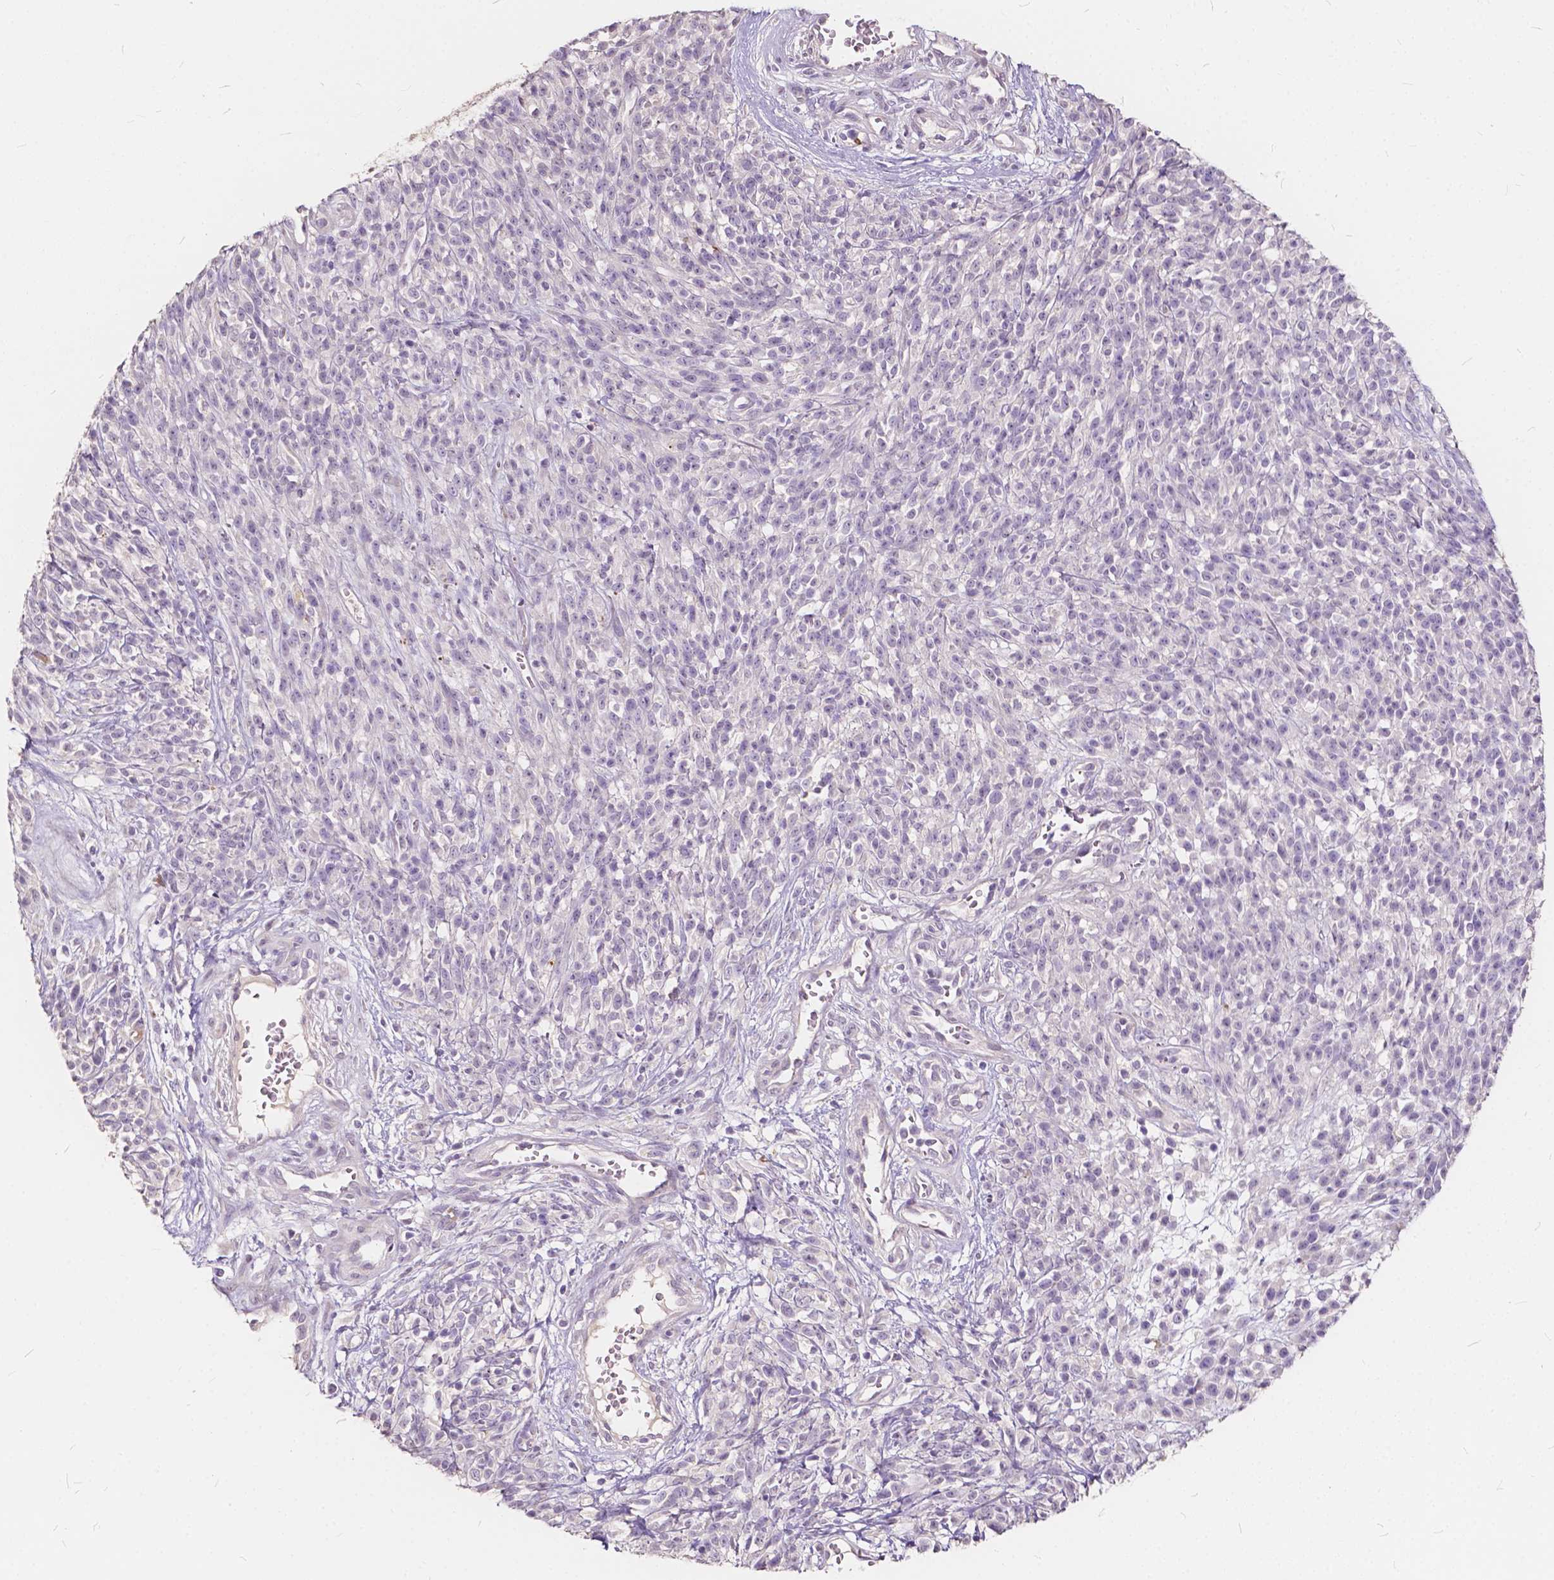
{"staining": {"intensity": "negative", "quantity": "none", "location": "none"}, "tissue": "melanoma", "cell_type": "Tumor cells", "image_type": "cancer", "snomed": [{"axis": "morphology", "description": "Malignant melanoma, NOS"}, {"axis": "topography", "description": "Skin"}, {"axis": "topography", "description": "Skin of trunk"}], "caption": "This is an IHC micrograph of melanoma. There is no expression in tumor cells.", "gene": "SLC7A8", "patient": {"sex": "male", "age": 74}}